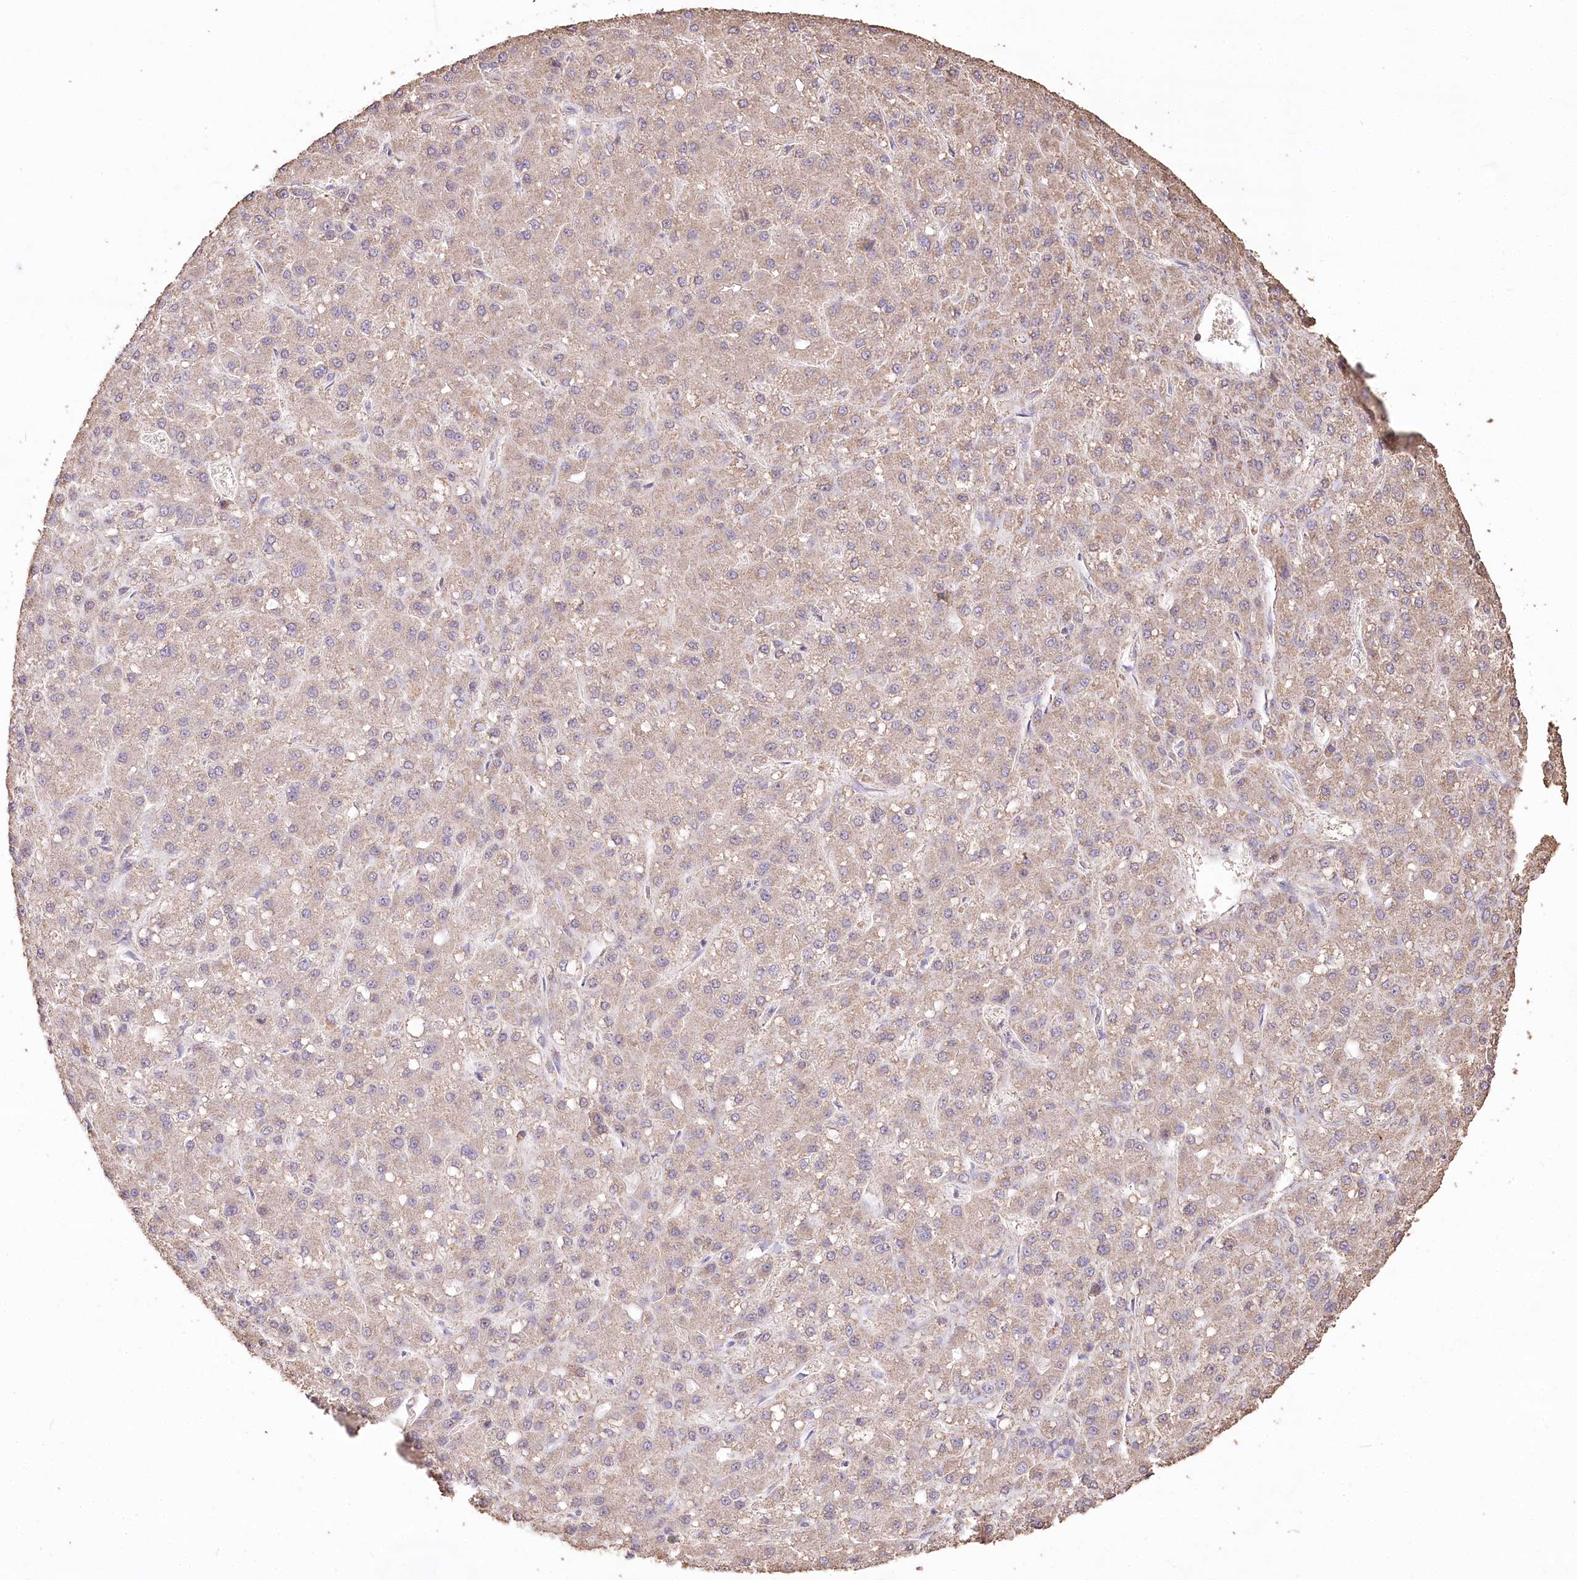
{"staining": {"intensity": "weak", "quantity": "25%-75%", "location": "cytoplasmic/membranous"}, "tissue": "liver cancer", "cell_type": "Tumor cells", "image_type": "cancer", "snomed": [{"axis": "morphology", "description": "Carcinoma, Hepatocellular, NOS"}, {"axis": "topography", "description": "Liver"}], "caption": "A low amount of weak cytoplasmic/membranous positivity is present in approximately 25%-75% of tumor cells in liver cancer tissue.", "gene": "IREB2", "patient": {"sex": "male", "age": 67}}